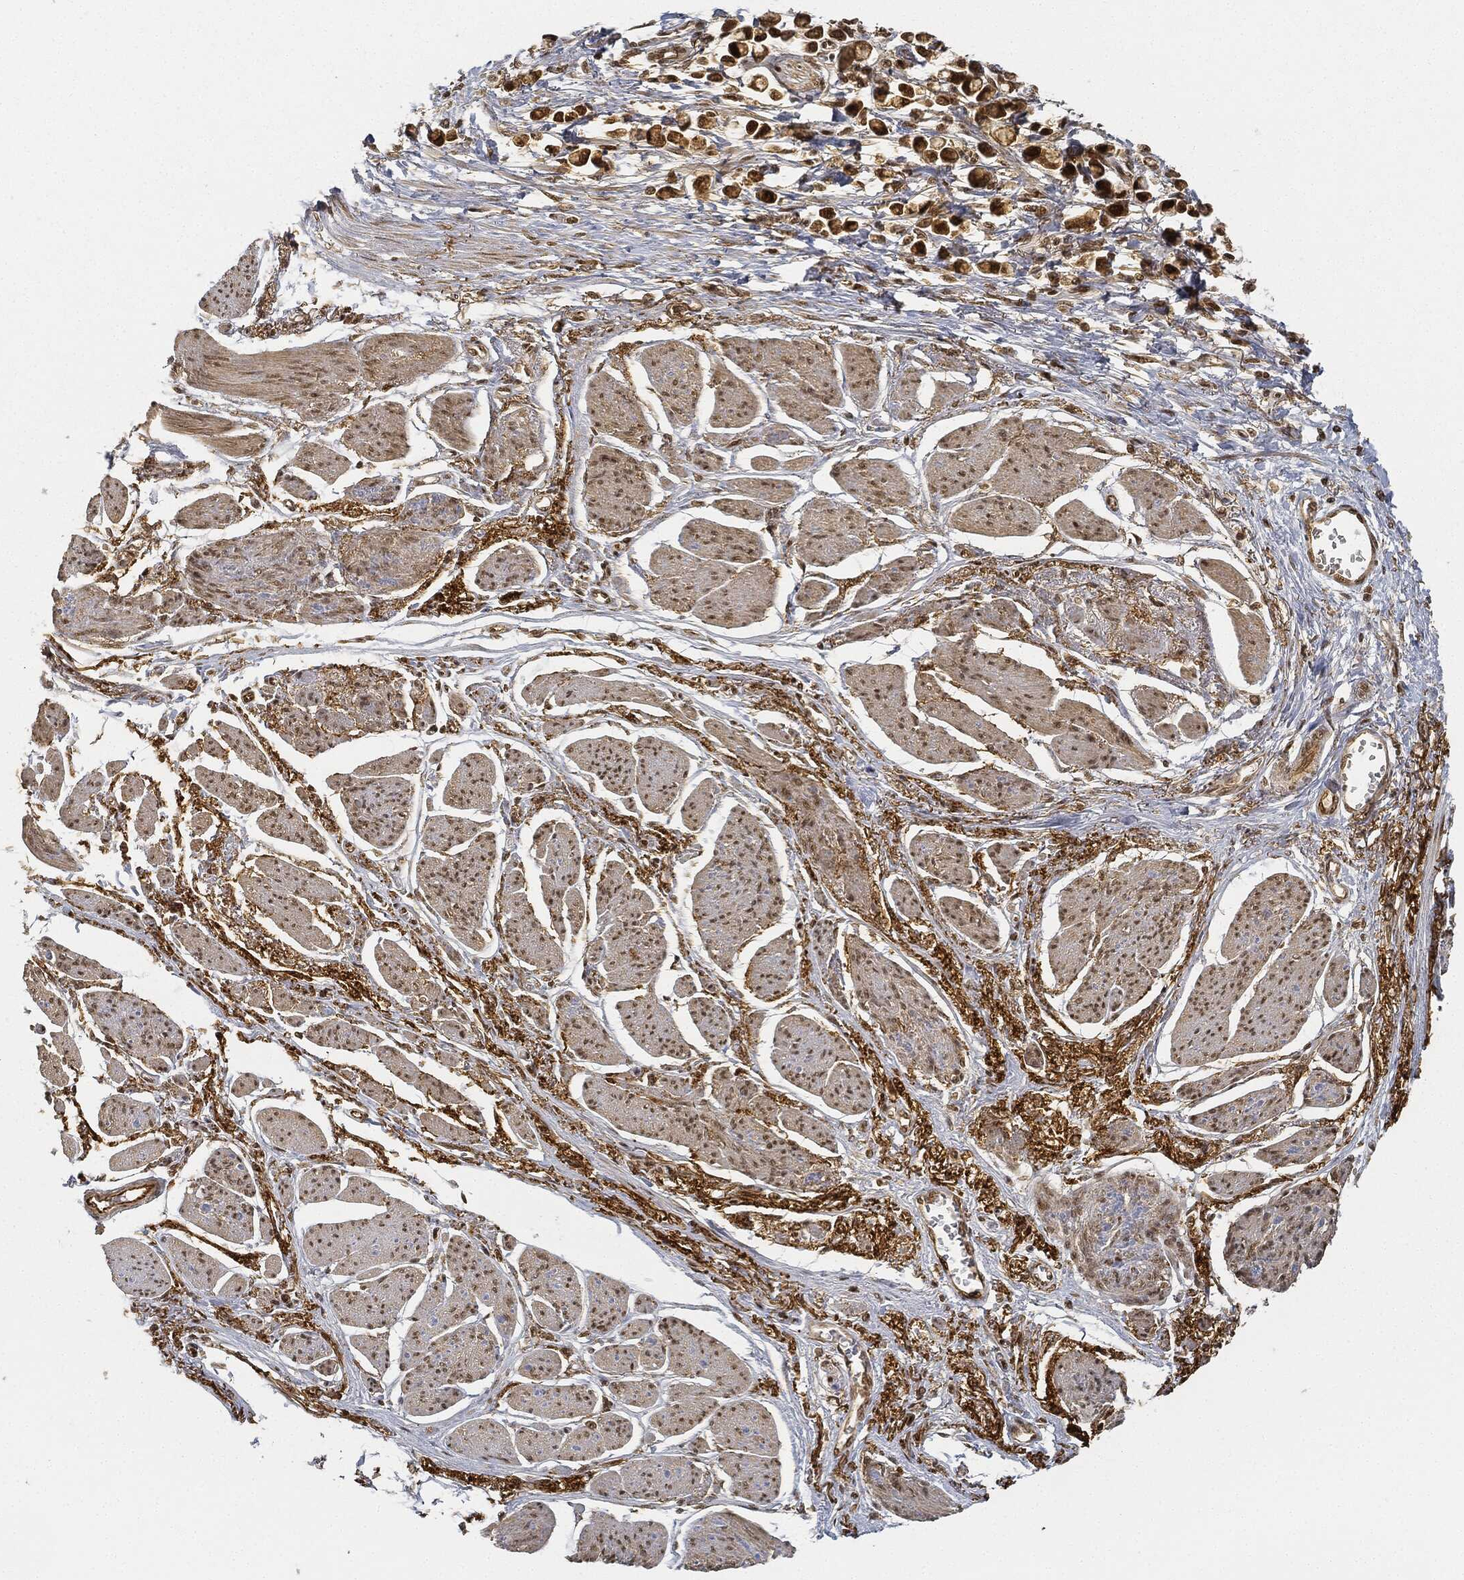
{"staining": {"intensity": "strong", "quantity": ">75%", "location": "cytoplasmic/membranous,nuclear"}, "tissue": "stomach cancer", "cell_type": "Tumor cells", "image_type": "cancer", "snomed": [{"axis": "morphology", "description": "Adenocarcinoma, NOS"}, {"axis": "topography", "description": "Stomach"}], "caption": "Immunohistochemistry image of stomach cancer stained for a protein (brown), which demonstrates high levels of strong cytoplasmic/membranous and nuclear expression in about >75% of tumor cells.", "gene": "CIB1", "patient": {"sex": "female", "age": 81}}